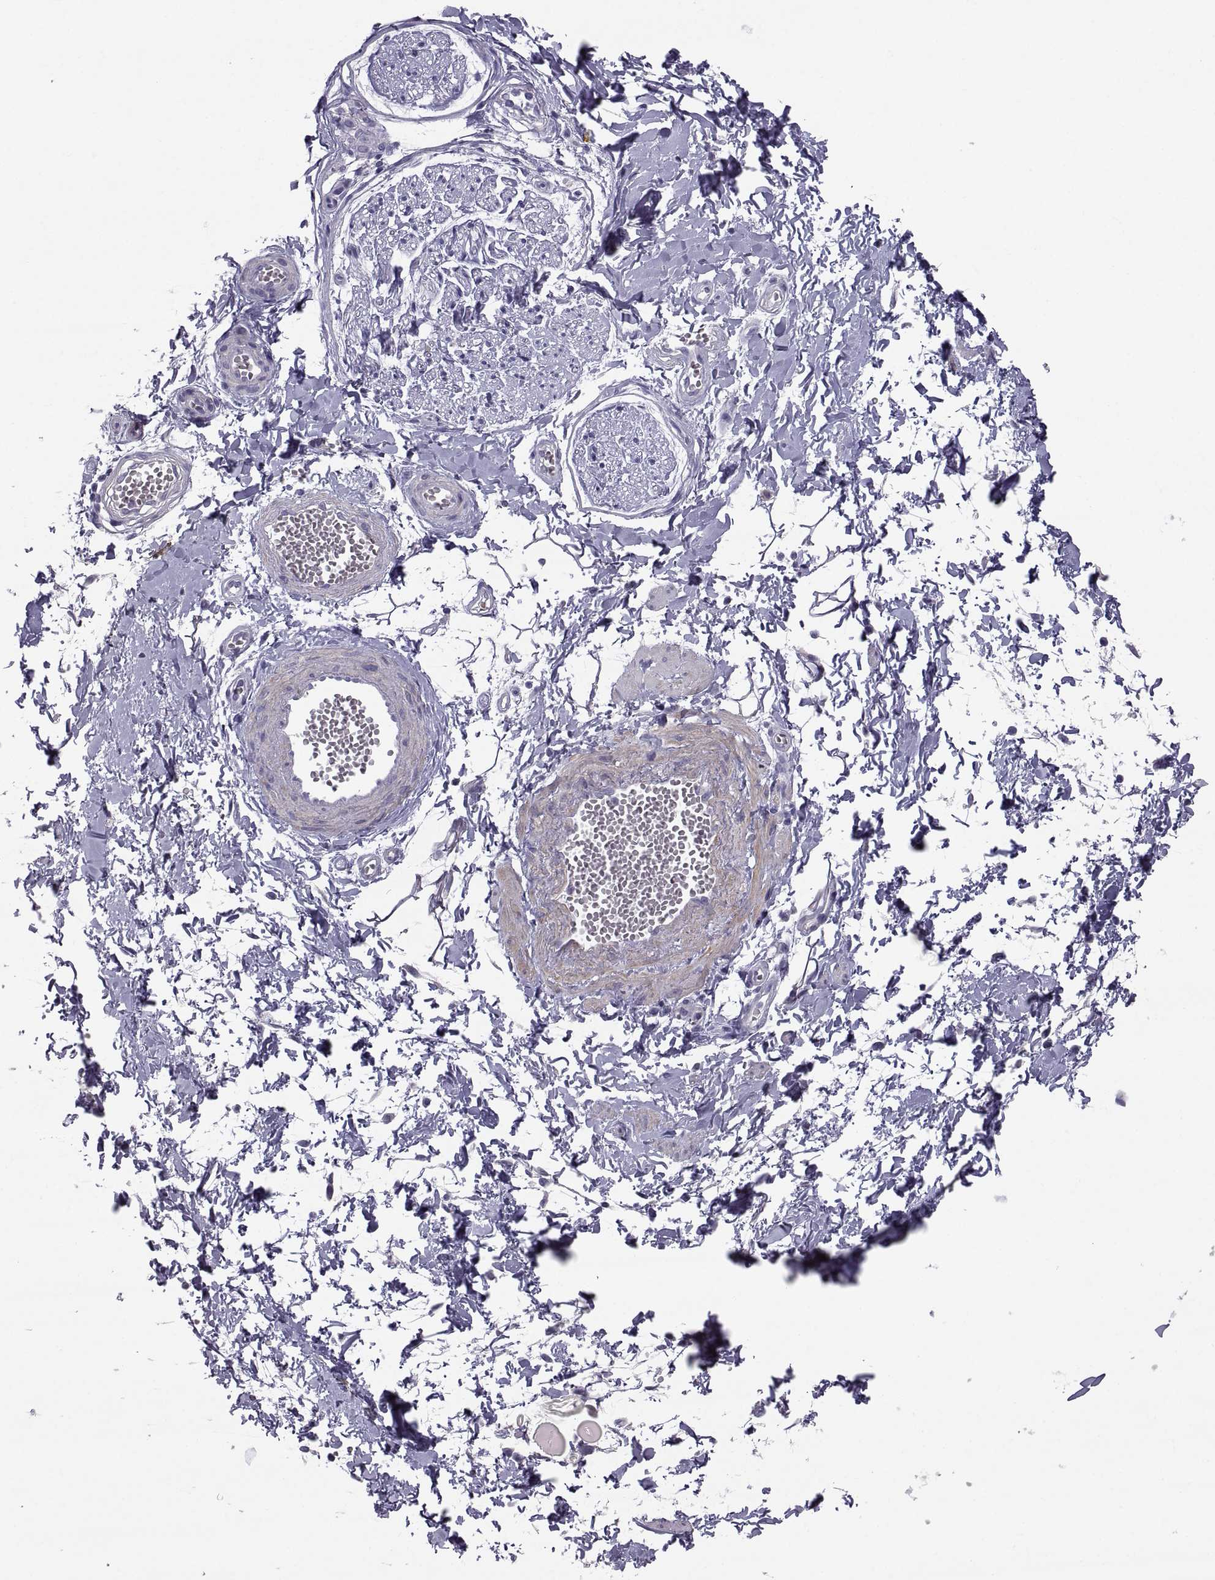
{"staining": {"intensity": "negative", "quantity": "none", "location": "none"}, "tissue": "adipose tissue", "cell_type": "Adipocytes", "image_type": "normal", "snomed": [{"axis": "morphology", "description": "Normal tissue, NOS"}, {"axis": "topography", "description": "Smooth muscle"}, {"axis": "topography", "description": "Peripheral nerve tissue"}], "caption": "Immunohistochemical staining of normal adipose tissue exhibits no significant expression in adipocytes. (IHC, brightfield microscopy, high magnification).", "gene": "IGSF1", "patient": {"sex": "male", "age": 22}}